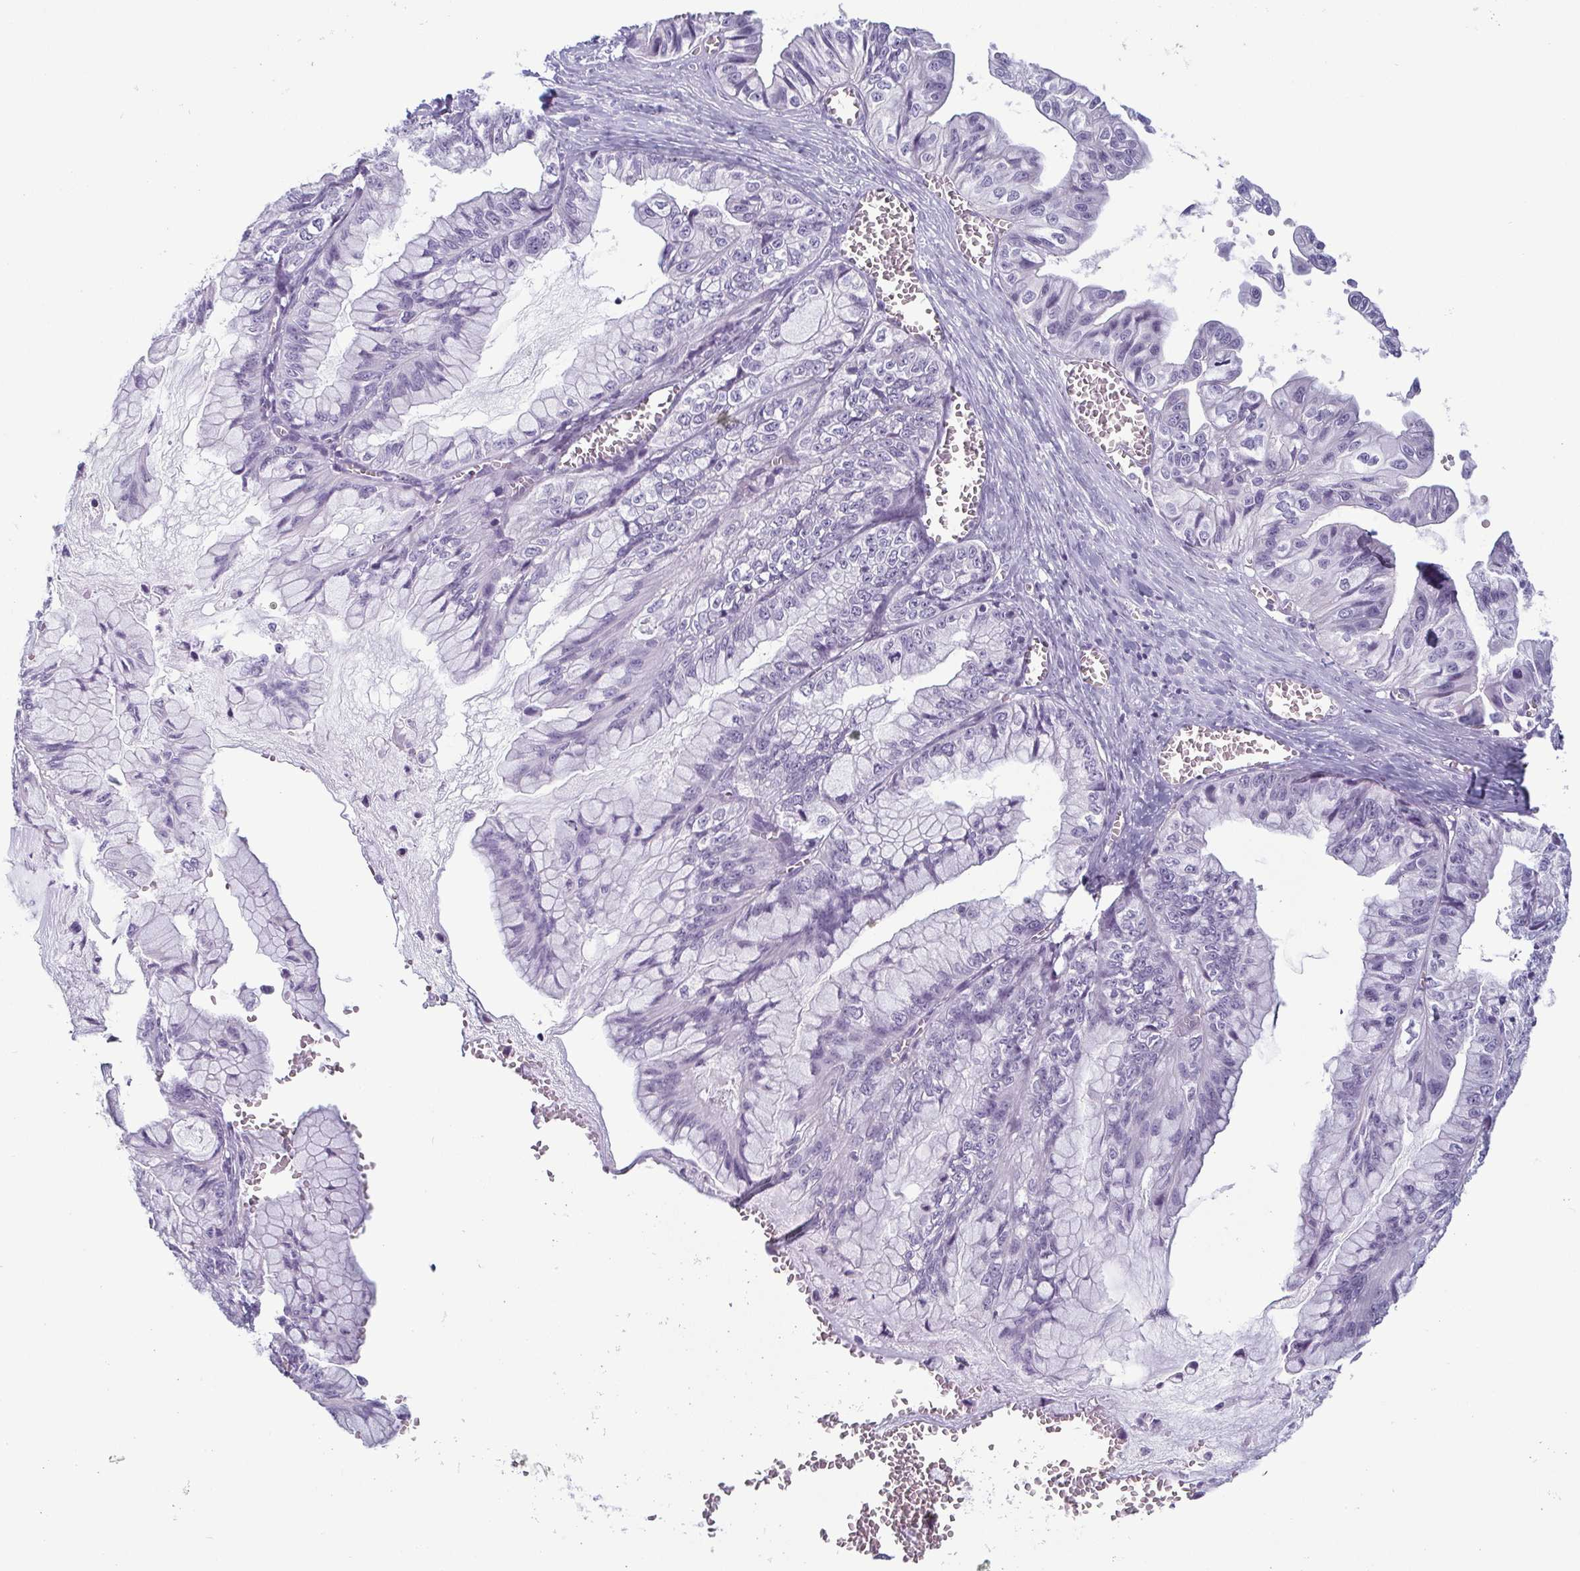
{"staining": {"intensity": "negative", "quantity": "none", "location": "none"}, "tissue": "ovarian cancer", "cell_type": "Tumor cells", "image_type": "cancer", "snomed": [{"axis": "morphology", "description": "Cystadenocarcinoma, mucinous, NOS"}, {"axis": "topography", "description": "Ovary"}], "caption": "The IHC micrograph has no significant expression in tumor cells of mucinous cystadenocarcinoma (ovarian) tissue.", "gene": "KRT78", "patient": {"sex": "female", "age": 72}}